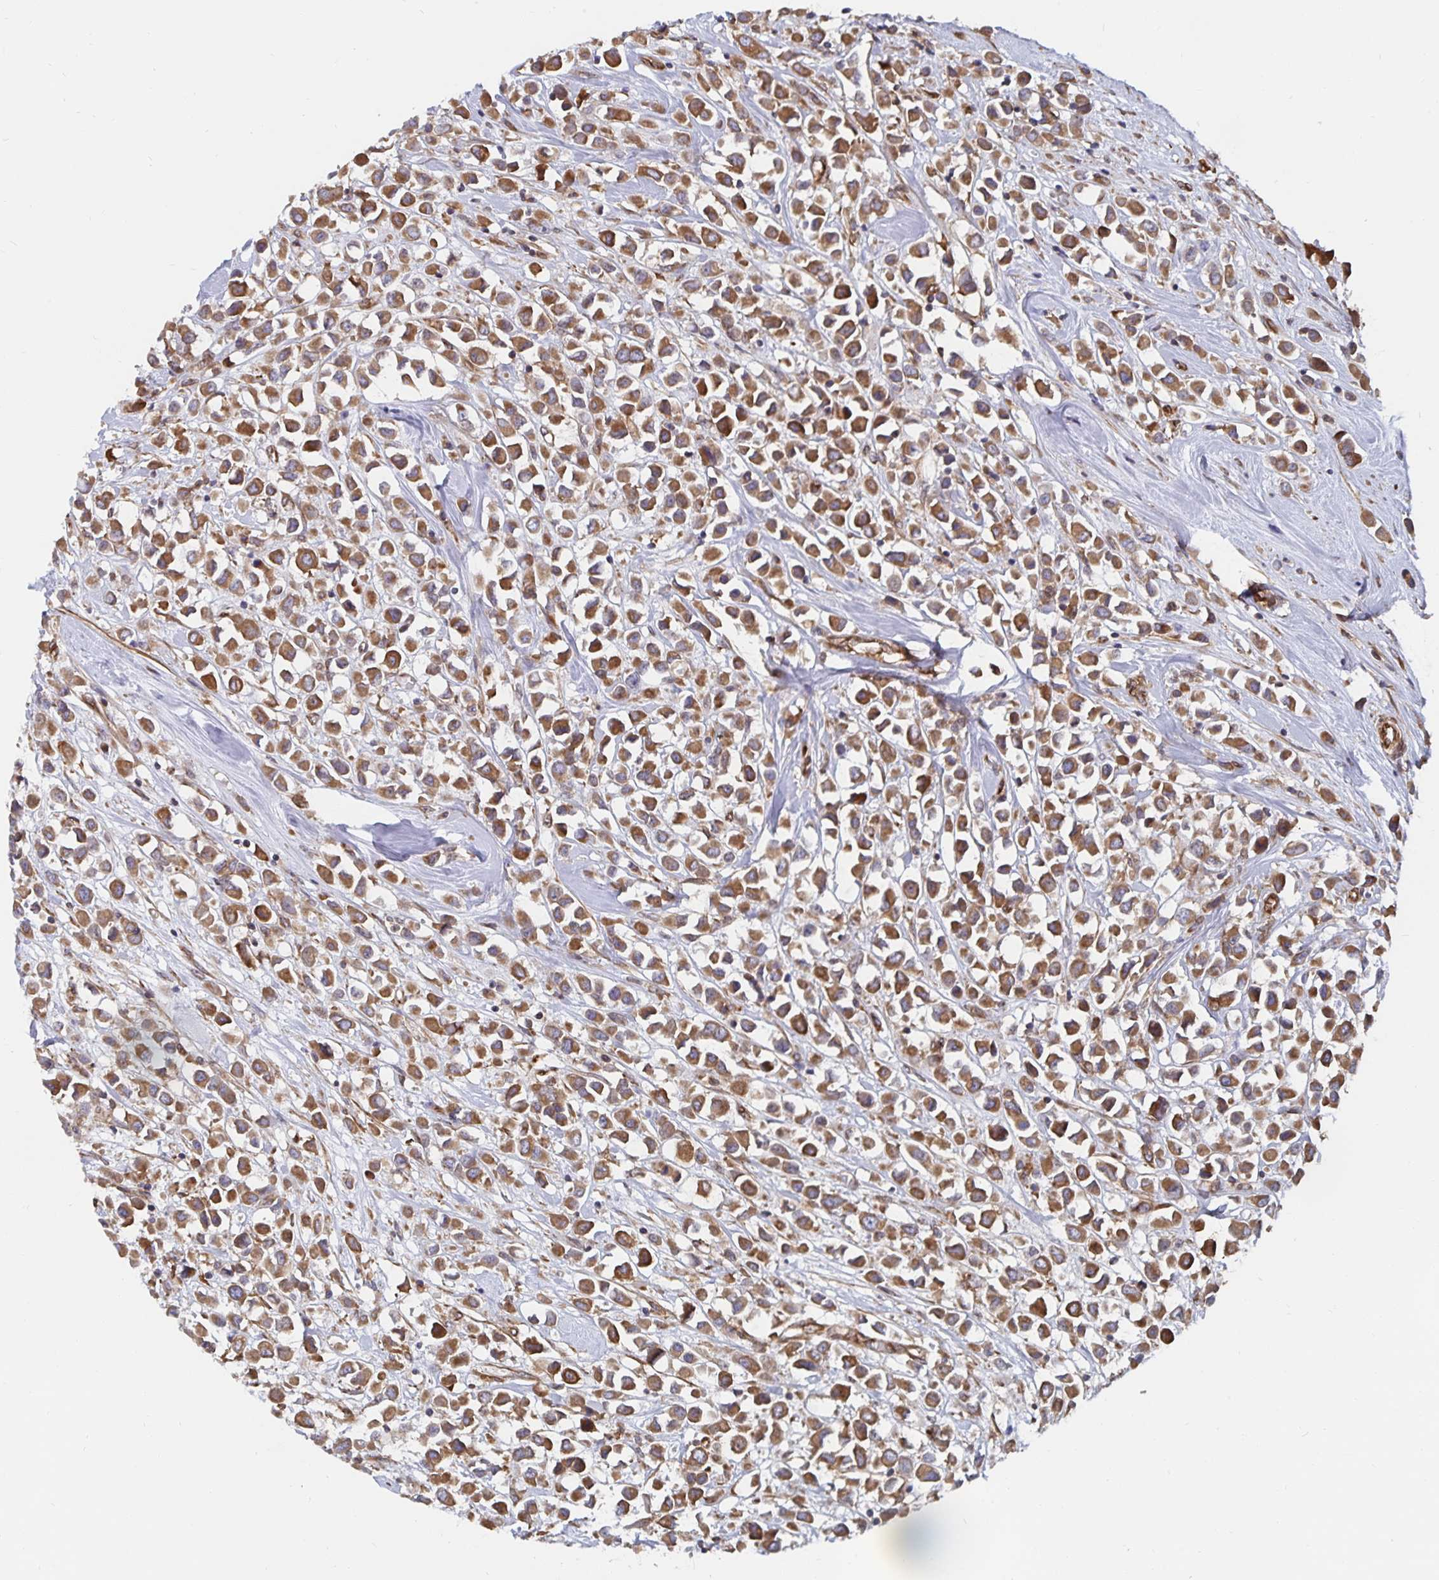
{"staining": {"intensity": "moderate", "quantity": ">75%", "location": "cytoplasmic/membranous"}, "tissue": "breast cancer", "cell_type": "Tumor cells", "image_type": "cancer", "snomed": [{"axis": "morphology", "description": "Duct carcinoma"}, {"axis": "topography", "description": "Breast"}], "caption": "There is medium levels of moderate cytoplasmic/membranous staining in tumor cells of breast cancer (invasive ductal carcinoma), as demonstrated by immunohistochemical staining (brown color).", "gene": "BCAP29", "patient": {"sex": "female", "age": 61}}